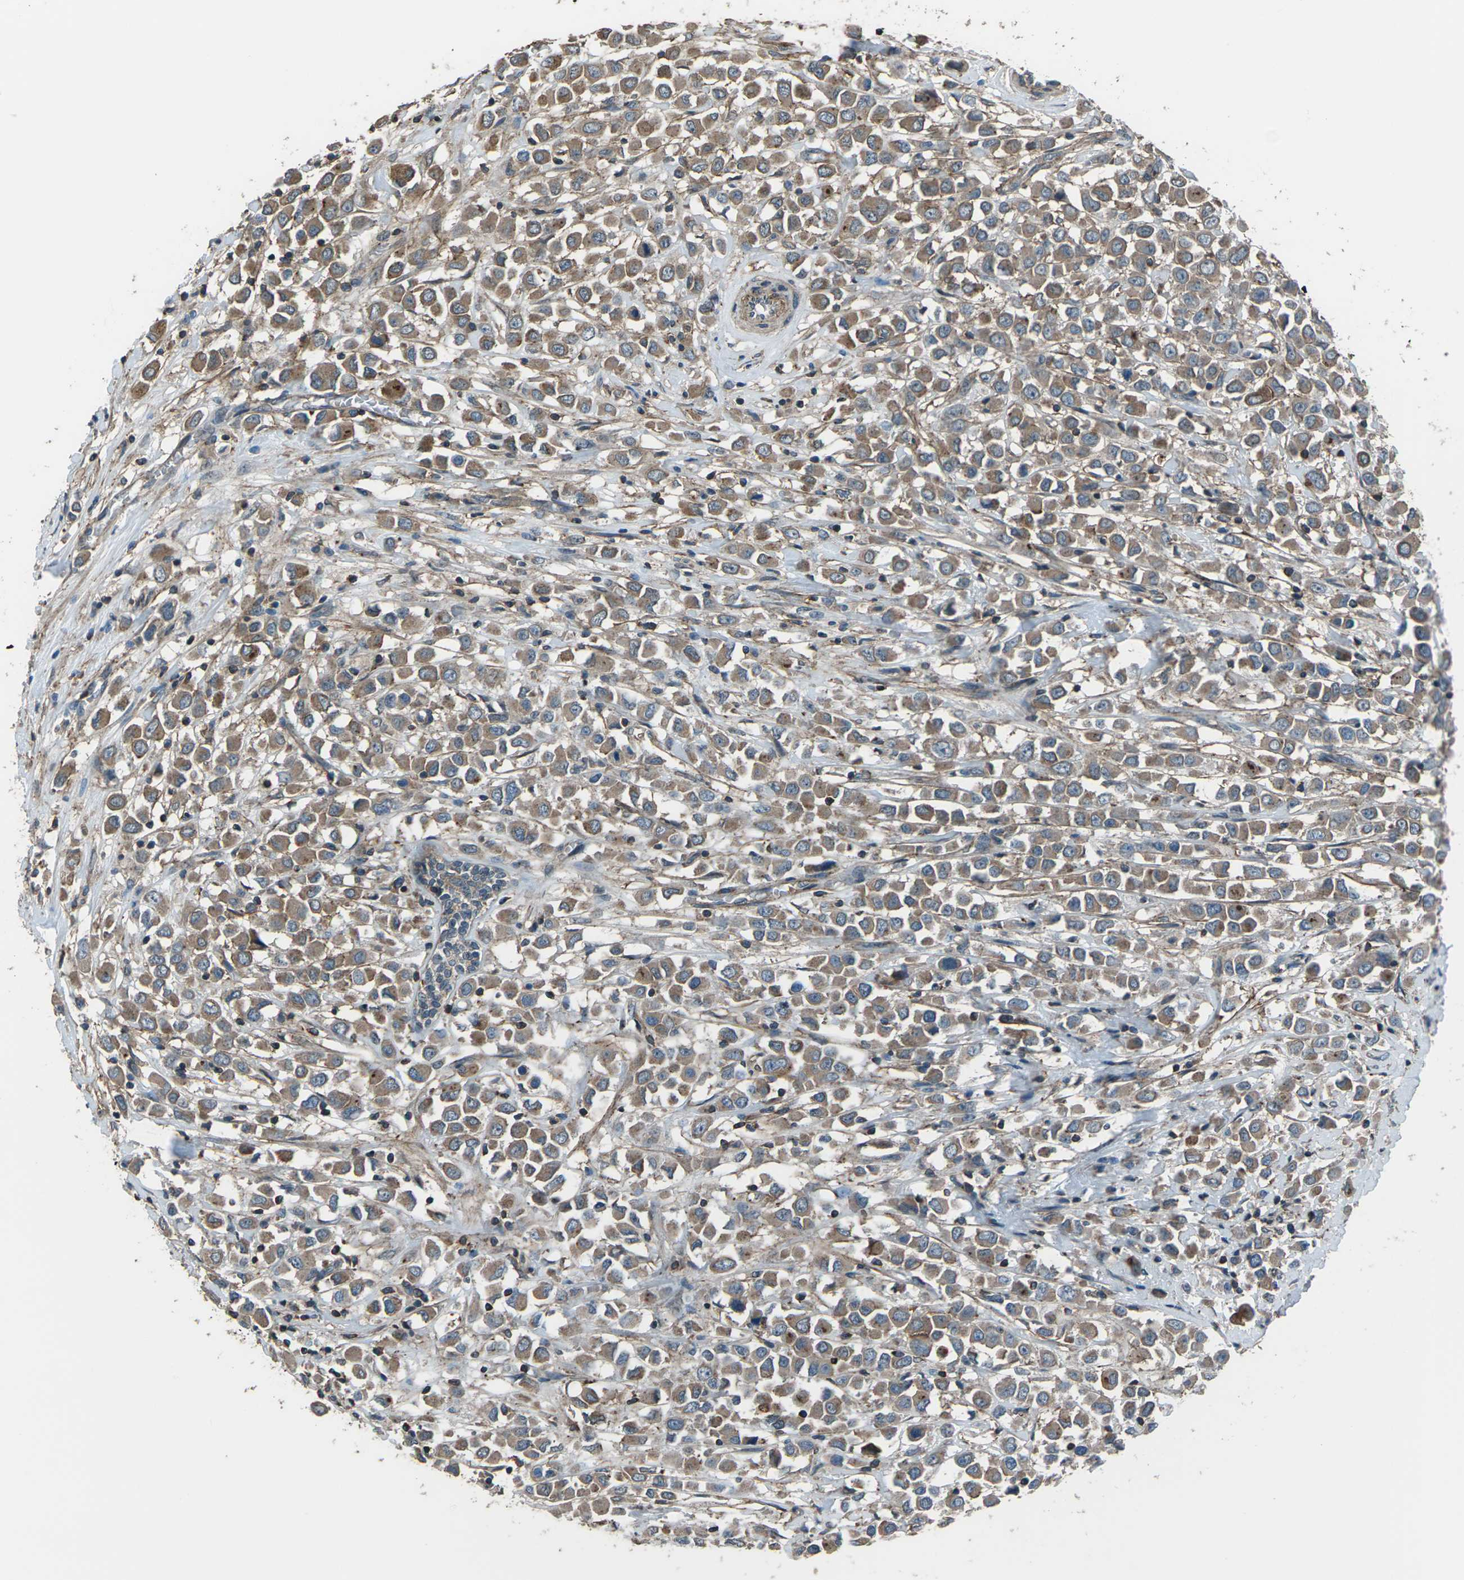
{"staining": {"intensity": "moderate", "quantity": ">75%", "location": "cytoplasmic/membranous"}, "tissue": "breast cancer", "cell_type": "Tumor cells", "image_type": "cancer", "snomed": [{"axis": "morphology", "description": "Duct carcinoma"}, {"axis": "topography", "description": "Breast"}], "caption": "Breast invasive ductal carcinoma stained with DAB immunohistochemistry exhibits medium levels of moderate cytoplasmic/membranous staining in about >75% of tumor cells.", "gene": "CMTM4", "patient": {"sex": "female", "age": 61}}